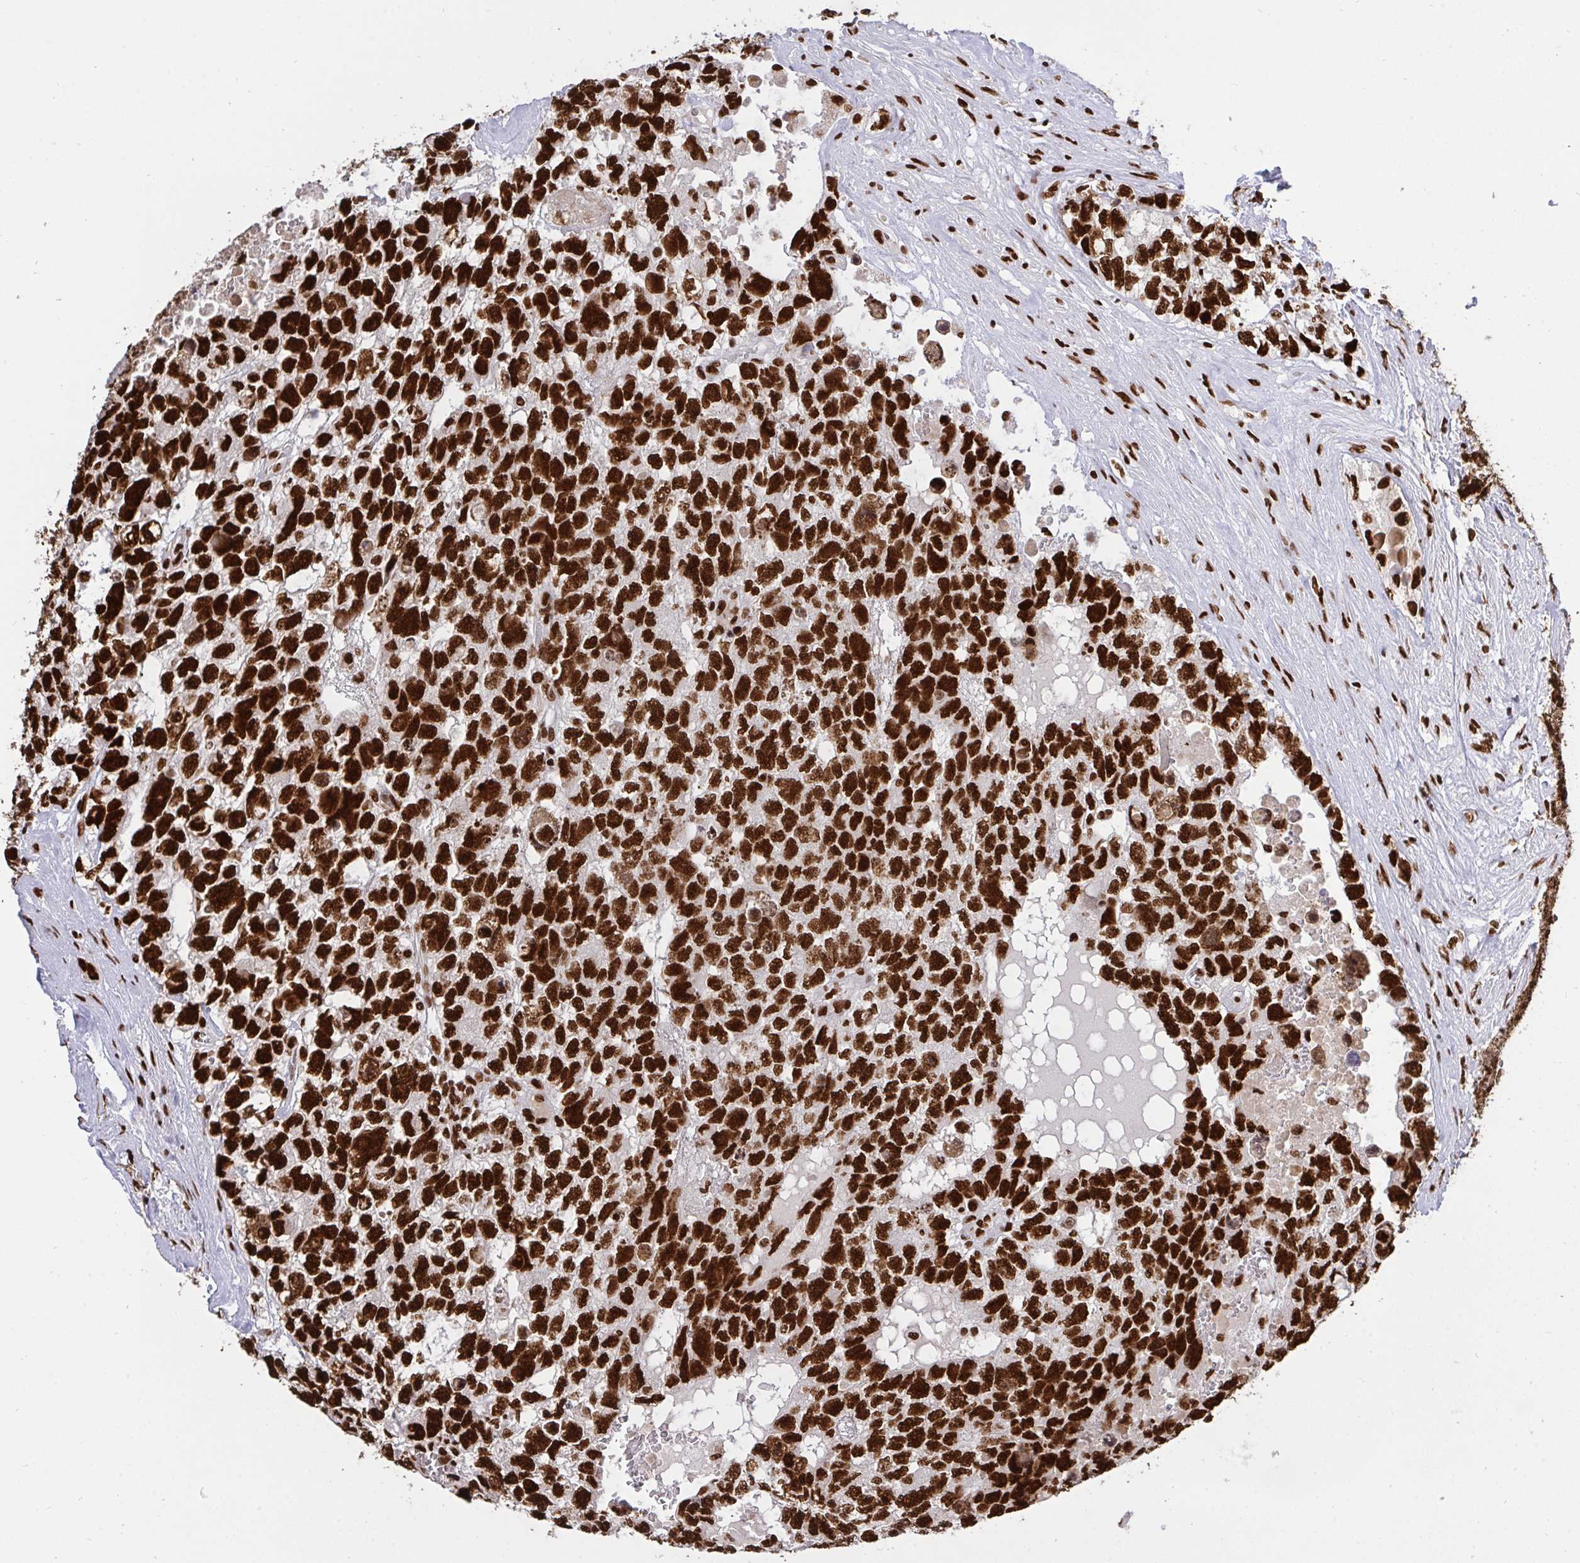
{"staining": {"intensity": "strong", "quantity": ">75%", "location": "nuclear"}, "tissue": "testis cancer", "cell_type": "Tumor cells", "image_type": "cancer", "snomed": [{"axis": "morphology", "description": "Carcinoma, Embryonal, NOS"}, {"axis": "topography", "description": "Testis"}], "caption": "Testis cancer (embryonal carcinoma) stained with a brown dye reveals strong nuclear positive staining in about >75% of tumor cells.", "gene": "HNRNPL", "patient": {"sex": "male", "age": 26}}